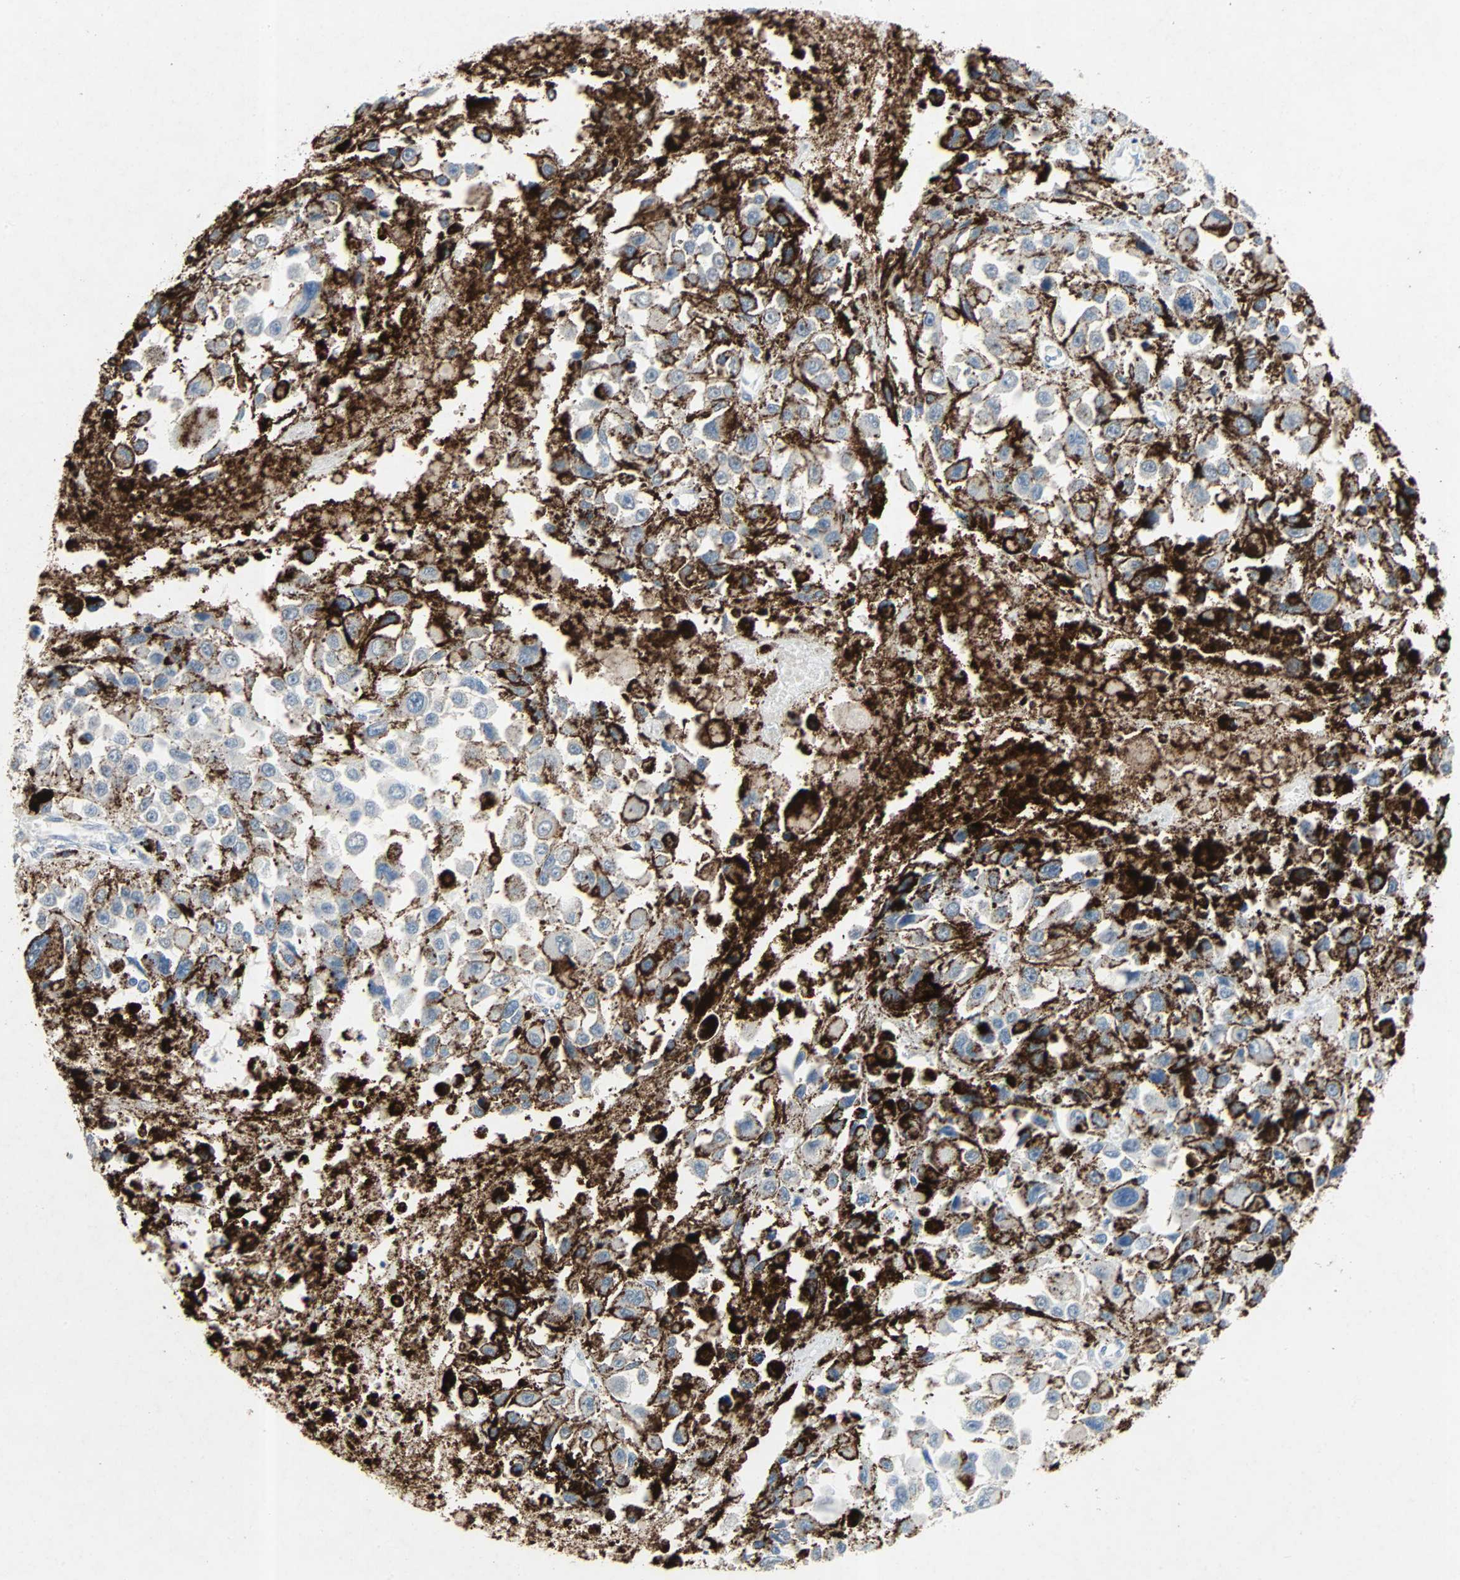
{"staining": {"intensity": "negative", "quantity": "none", "location": "none"}, "tissue": "melanoma", "cell_type": "Tumor cells", "image_type": "cancer", "snomed": [{"axis": "morphology", "description": "Malignant melanoma, Metastatic site"}, {"axis": "topography", "description": "Lymph node"}], "caption": "An image of malignant melanoma (metastatic site) stained for a protein shows no brown staining in tumor cells.", "gene": "PCDHB2", "patient": {"sex": "male", "age": 59}}